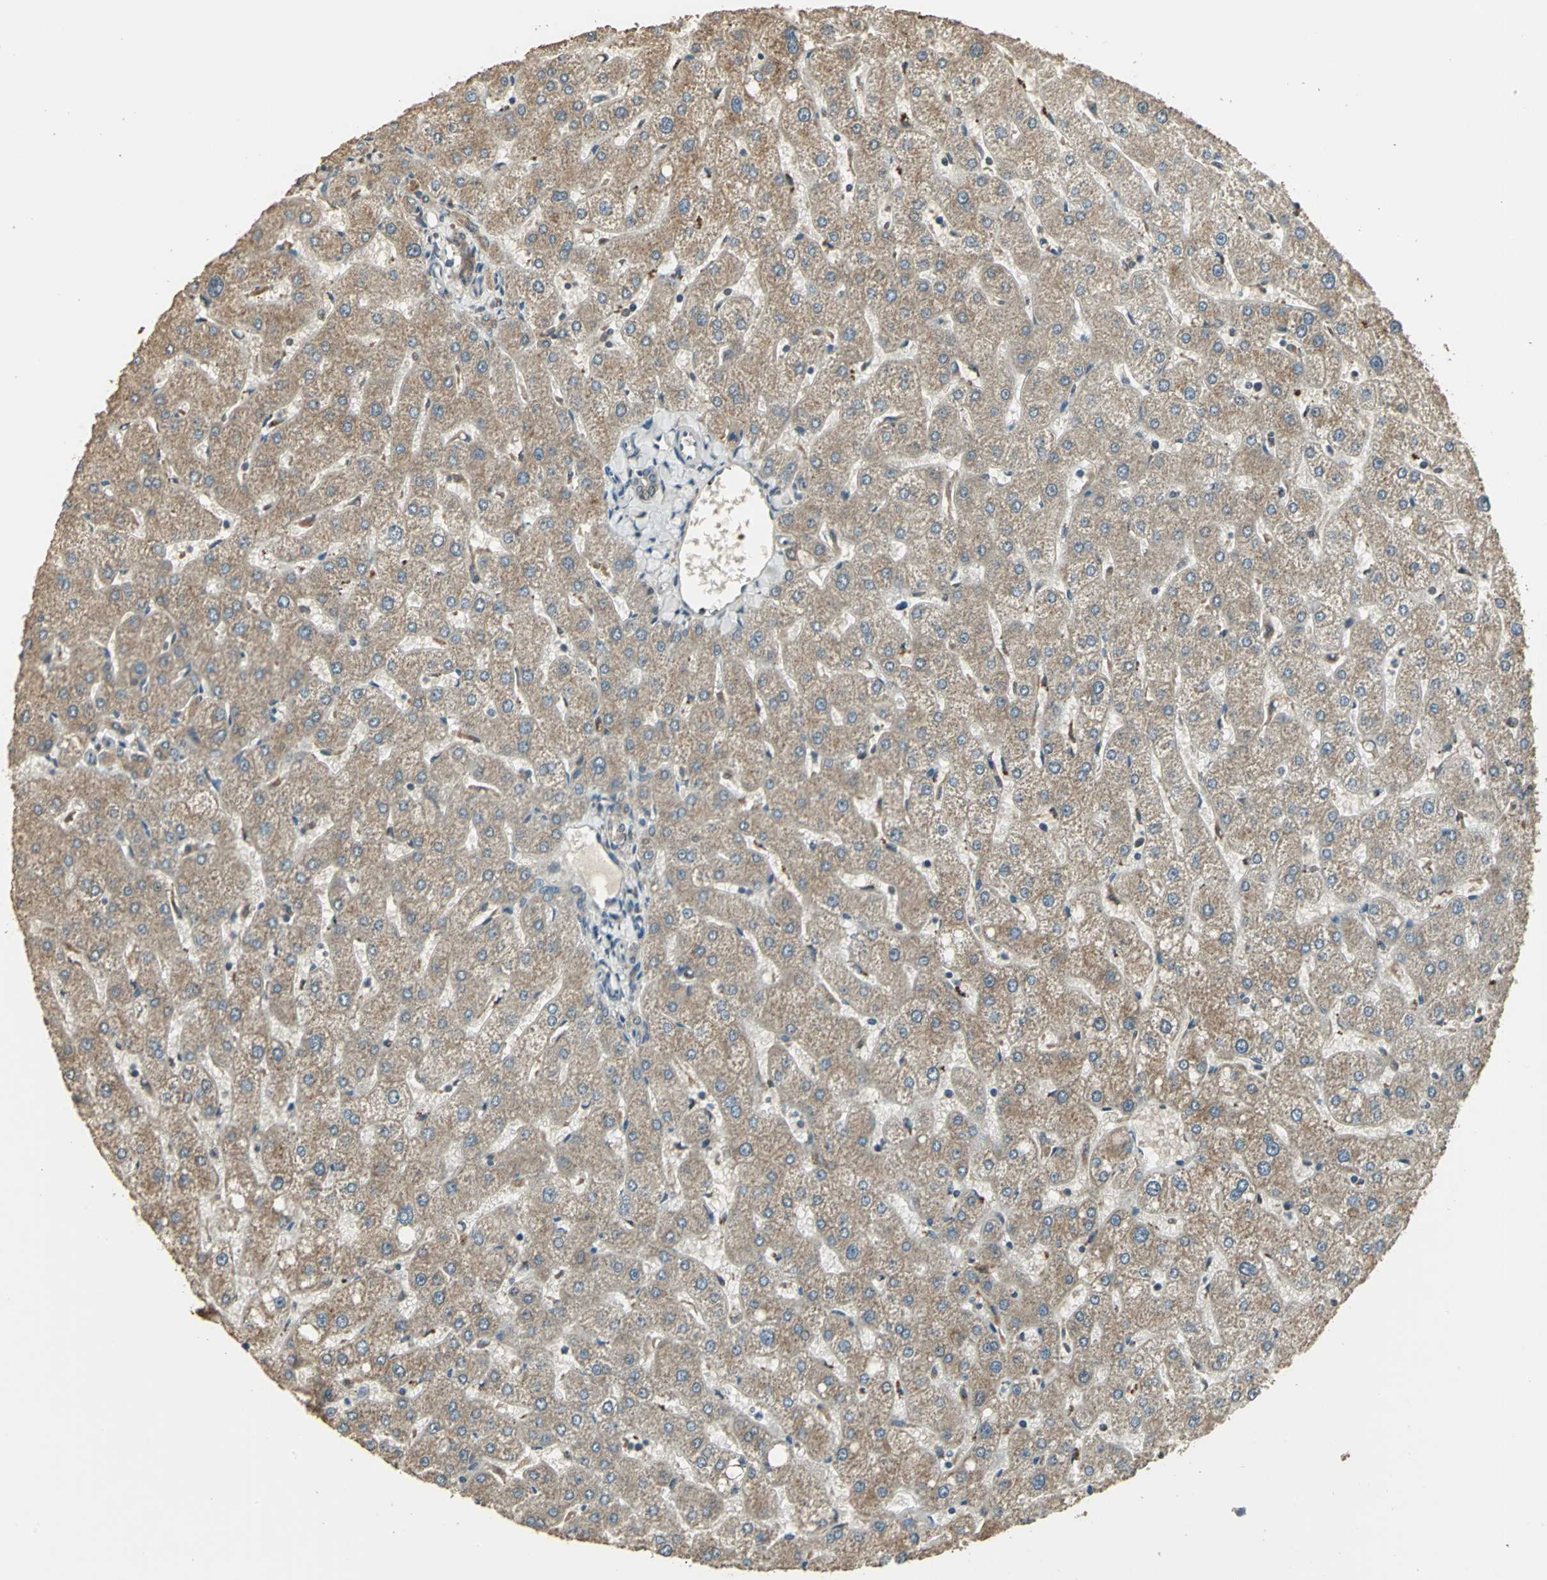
{"staining": {"intensity": "weak", "quantity": "<25%", "location": "cytoplasmic/membranous"}, "tissue": "liver", "cell_type": "Cholangiocytes", "image_type": "normal", "snomed": [{"axis": "morphology", "description": "Normal tissue, NOS"}, {"axis": "topography", "description": "Liver"}], "caption": "Cholangiocytes are negative for brown protein staining in unremarkable liver. (DAB IHC with hematoxylin counter stain).", "gene": "UCHL5", "patient": {"sex": "male", "age": 67}}